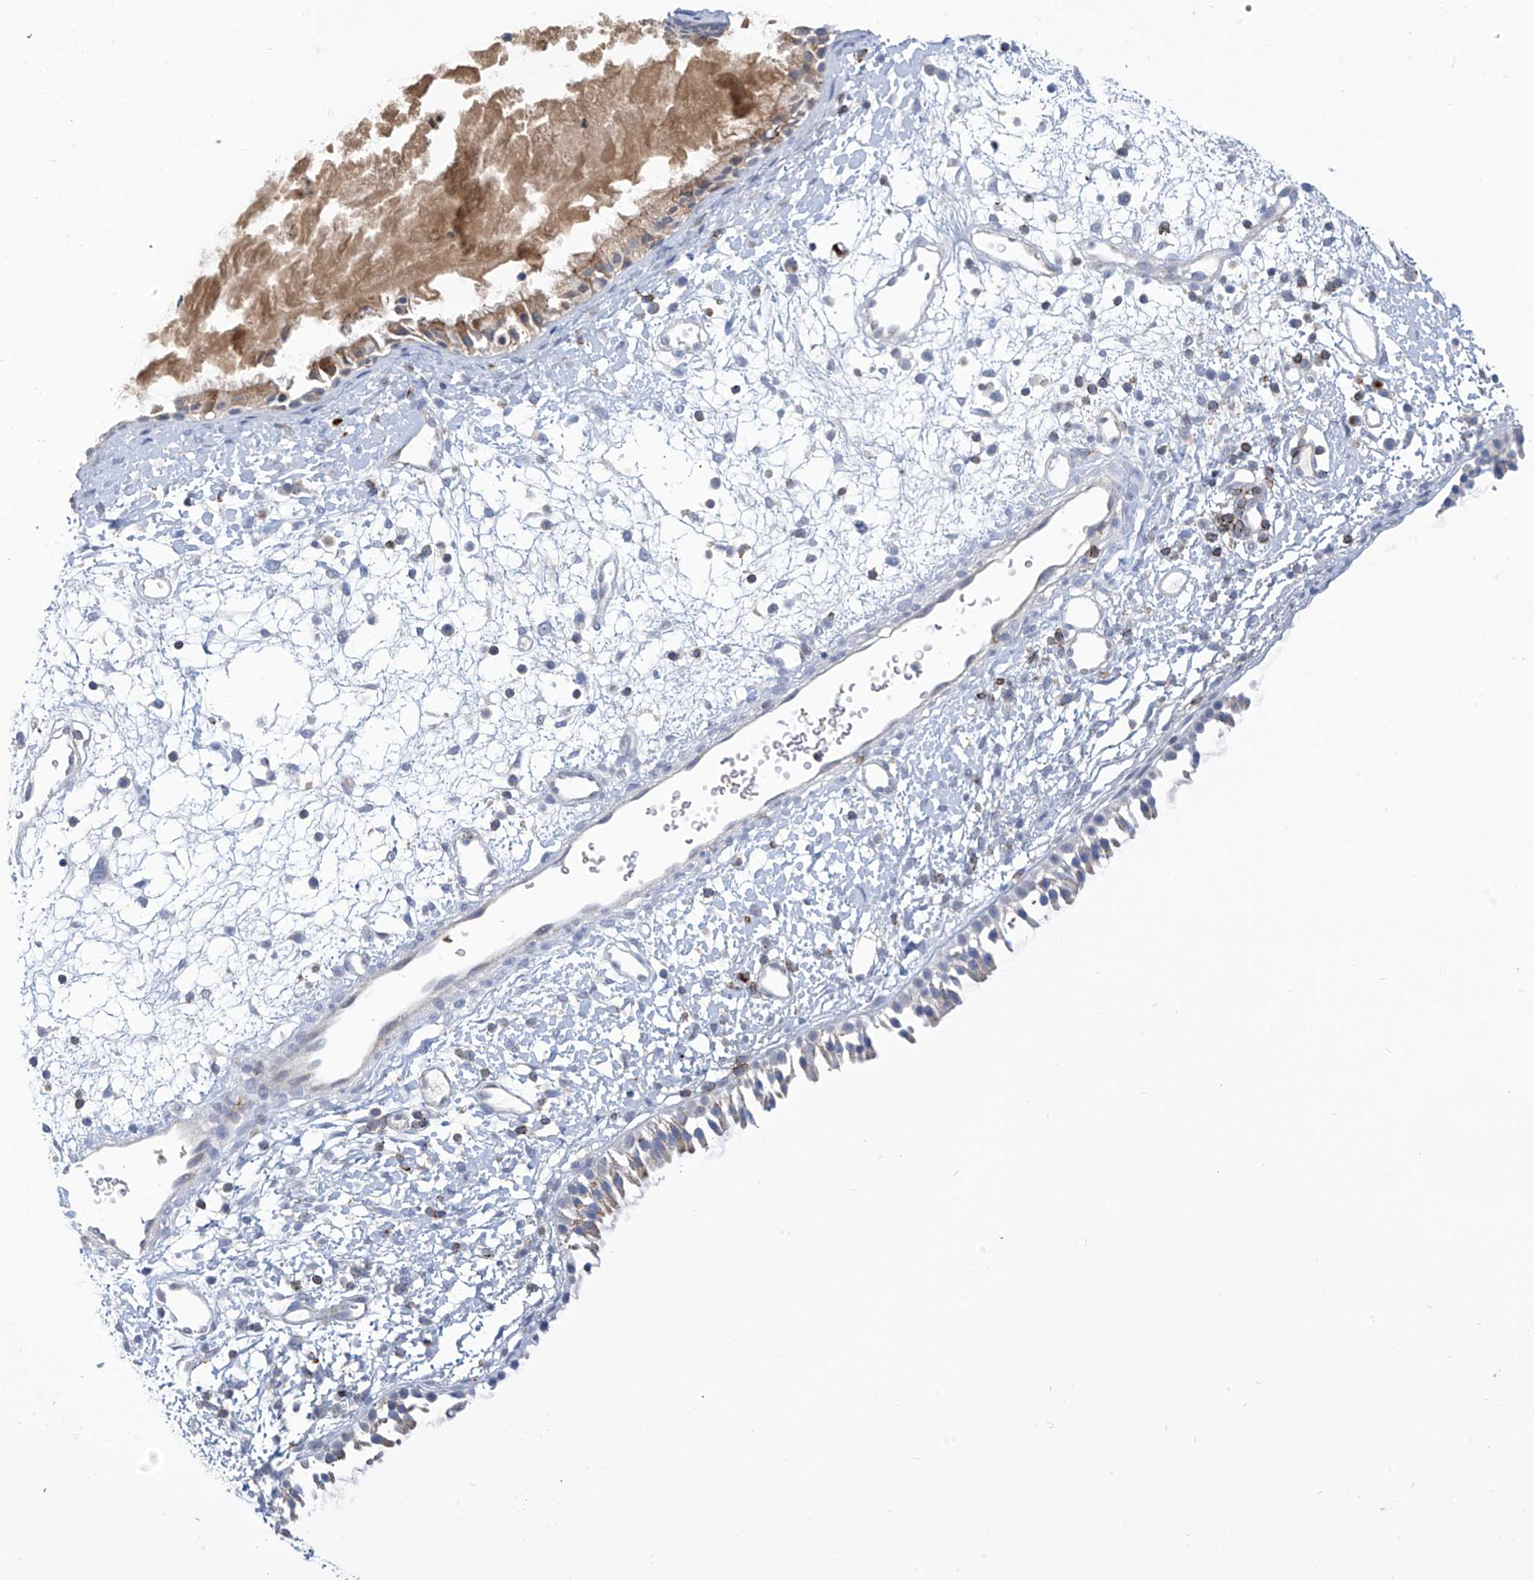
{"staining": {"intensity": "moderate", "quantity": "25%-75%", "location": "cytoplasmic/membranous"}, "tissue": "nasopharynx", "cell_type": "Respiratory epithelial cells", "image_type": "normal", "snomed": [{"axis": "morphology", "description": "Normal tissue, NOS"}, {"axis": "topography", "description": "Nasopharynx"}], "caption": "Protein staining by IHC reveals moderate cytoplasmic/membranous staining in about 25%-75% of respiratory epithelial cells in benign nasopharynx.", "gene": "IBA57", "patient": {"sex": "male", "age": 22}}